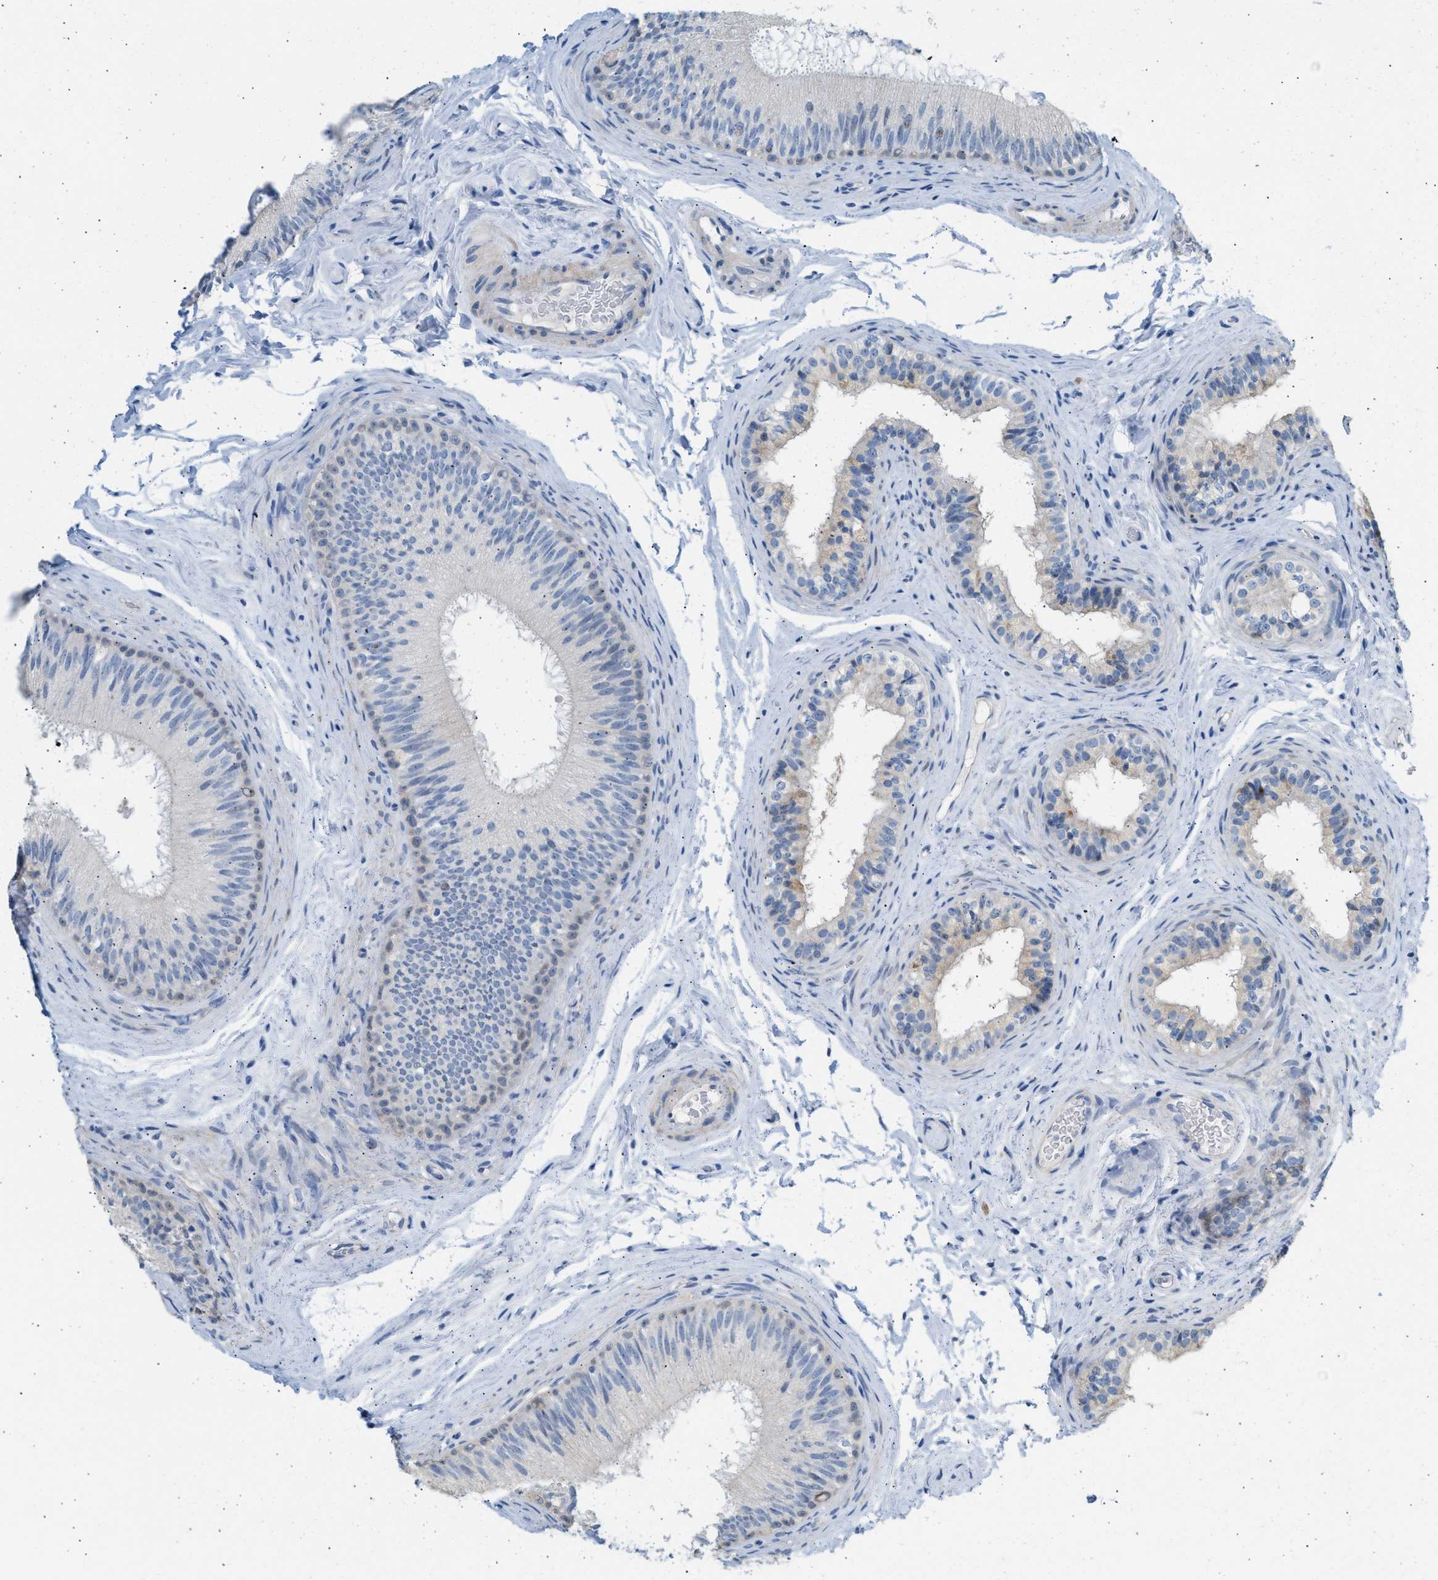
{"staining": {"intensity": "negative", "quantity": "none", "location": "none"}, "tissue": "epididymis", "cell_type": "Glandular cells", "image_type": "normal", "snomed": [{"axis": "morphology", "description": "Normal tissue, NOS"}, {"axis": "topography", "description": "Testis"}, {"axis": "topography", "description": "Epididymis"}], "caption": "This is an IHC image of benign human epididymis. There is no positivity in glandular cells.", "gene": "SPAM1", "patient": {"sex": "male", "age": 36}}